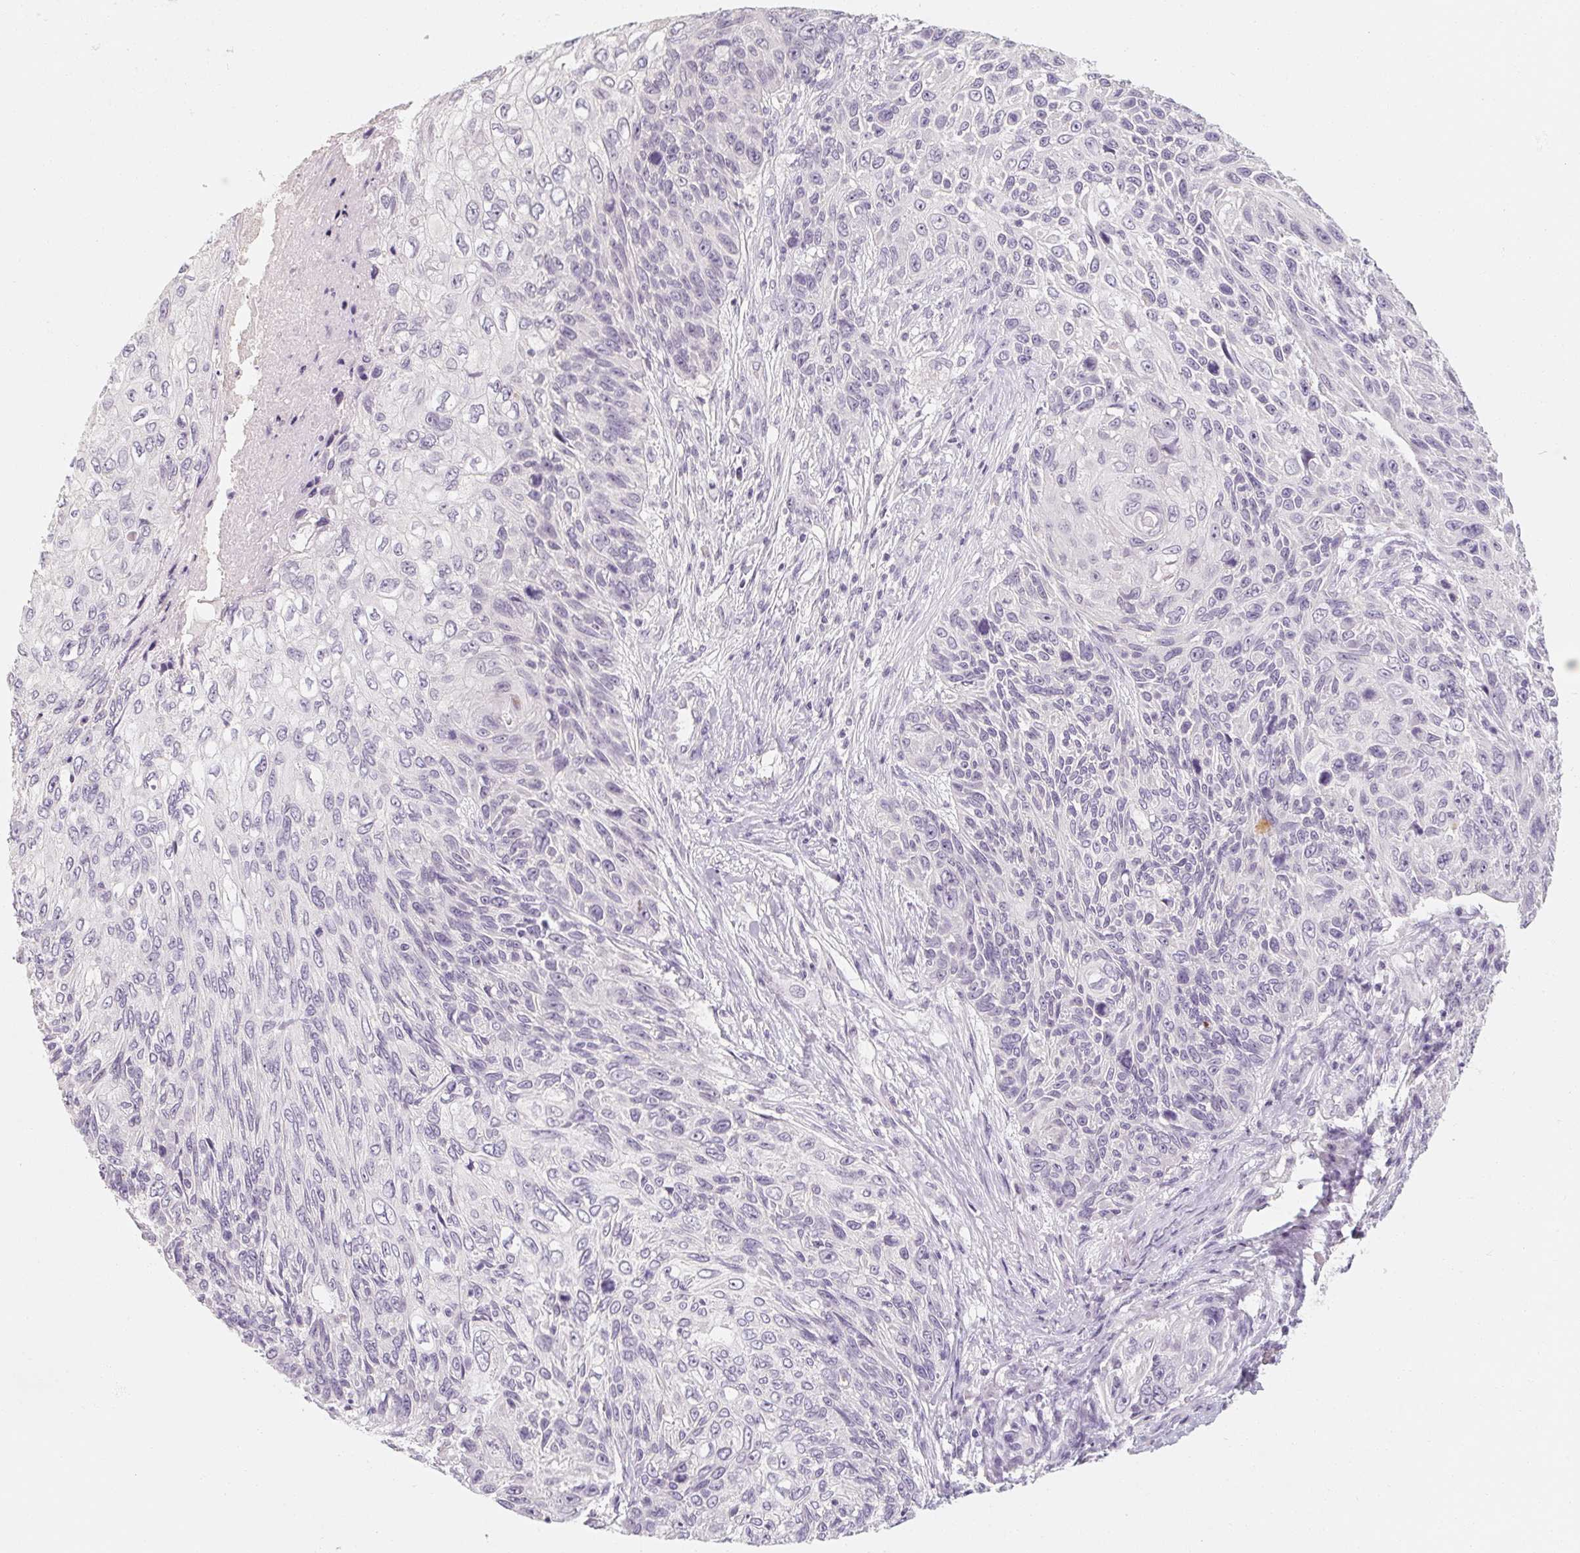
{"staining": {"intensity": "negative", "quantity": "none", "location": "none"}, "tissue": "skin cancer", "cell_type": "Tumor cells", "image_type": "cancer", "snomed": [{"axis": "morphology", "description": "Squamous cell carcinoma, NOS"}, {"axis": "topography", "description": "Skin"}], "caption": "This is a histopathology image of immunohistochemistry (IHC) staining of skin squamous cell carcinoma, which shows no positivity in tumor cells.", "gene": "CAPZA3", "patient": {"sex": "male", "age": 92}}